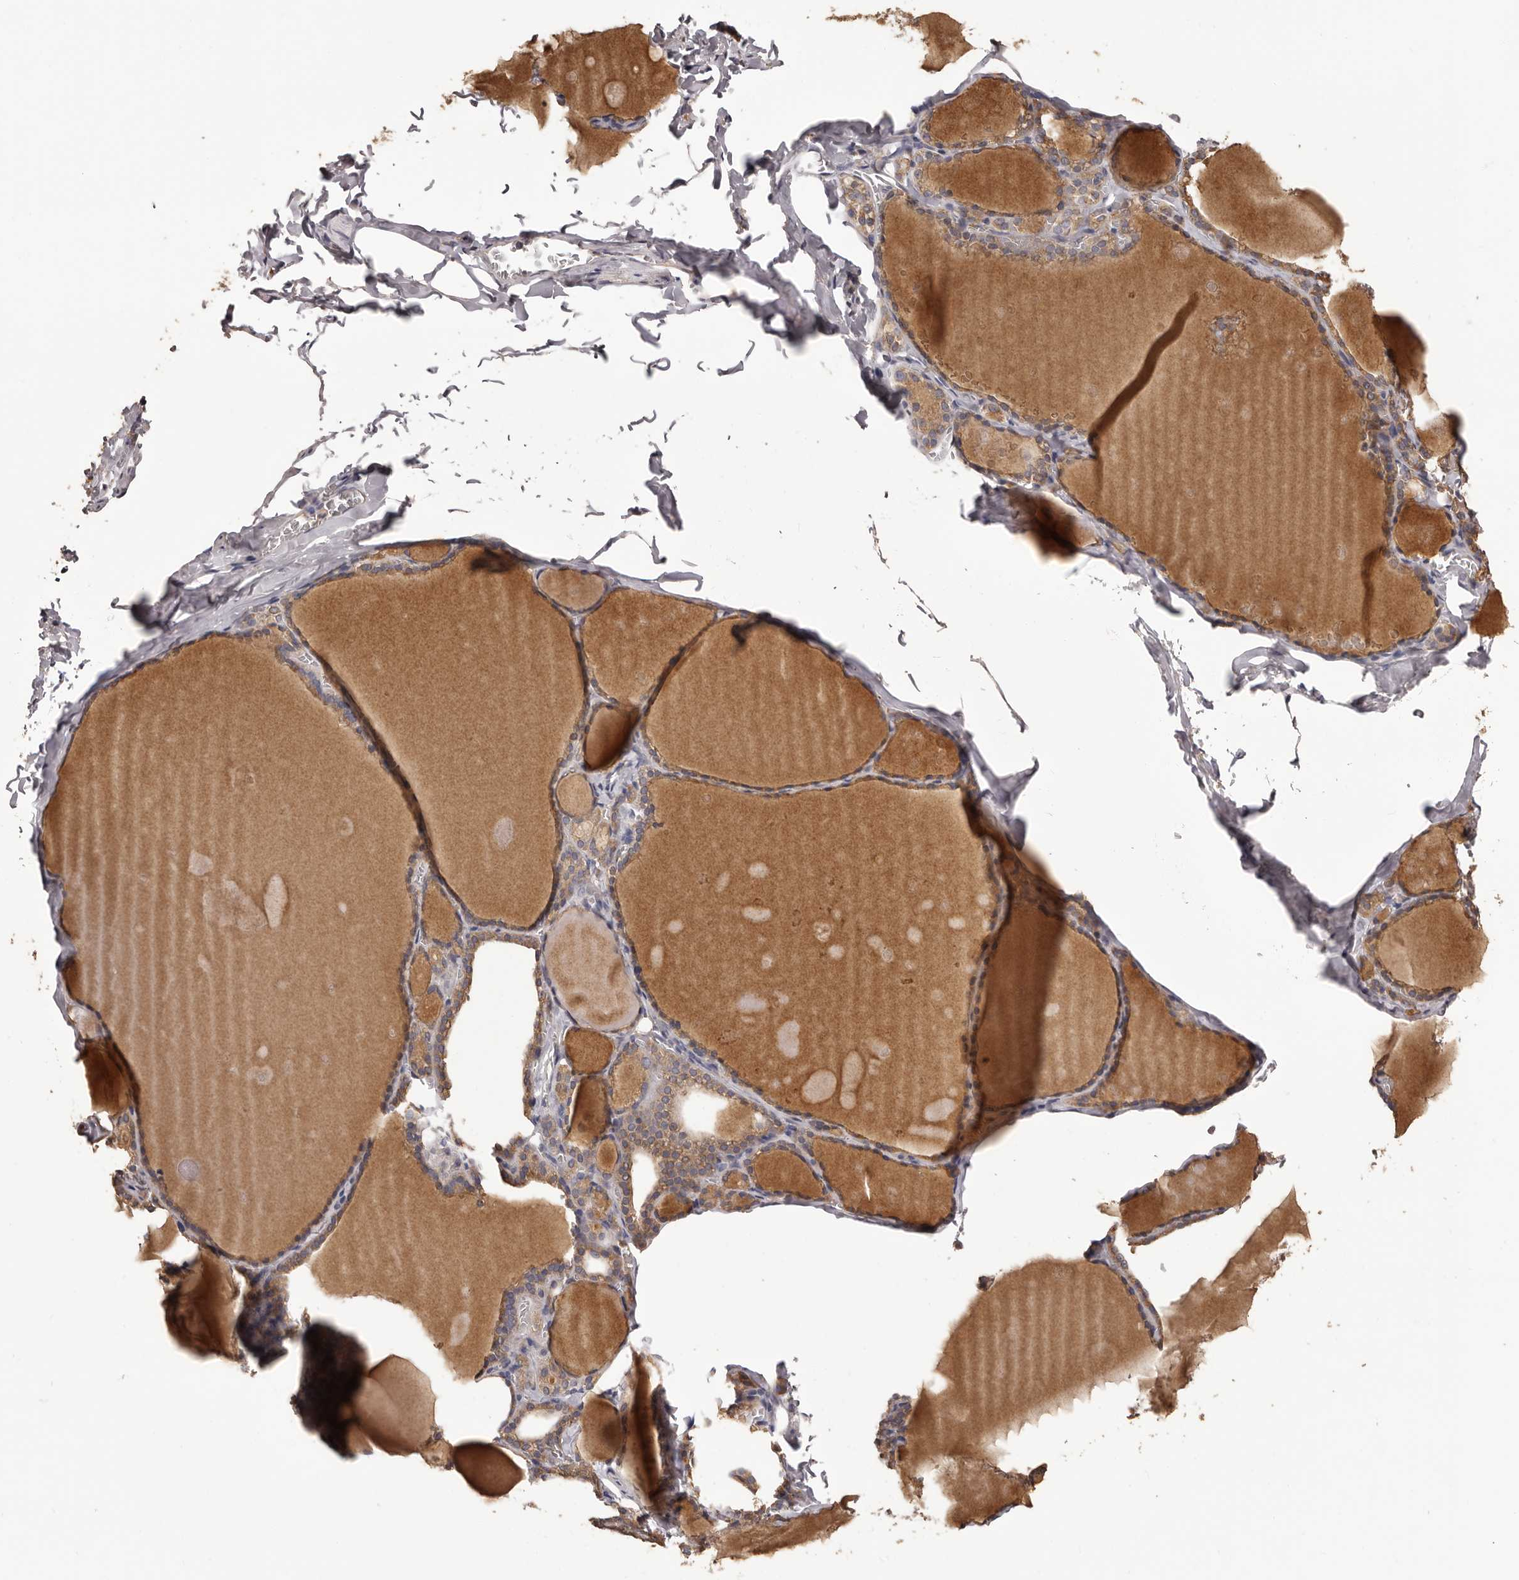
{"staining": {"intensity": "weak", "quantity": ">75%", "location": "cytoplasmic/membranous"}, "tissue": "thyroid gland", "cell_type": "Glandular cells", "image_type": "normal", "snomed": [{"axis": "morphology", "description": "Normal tissue, NOS"}, {"axis": "topography", "description": "Thyroid gland"}], "caption": "IHC (DAB) staining of unremarkable human thyroid gland shows weak cytoplasmic/membranous protein expression in about >75% of glandular cells.", "gene": "ETNK1", "patient": {"sex": "male", "age": 56}}